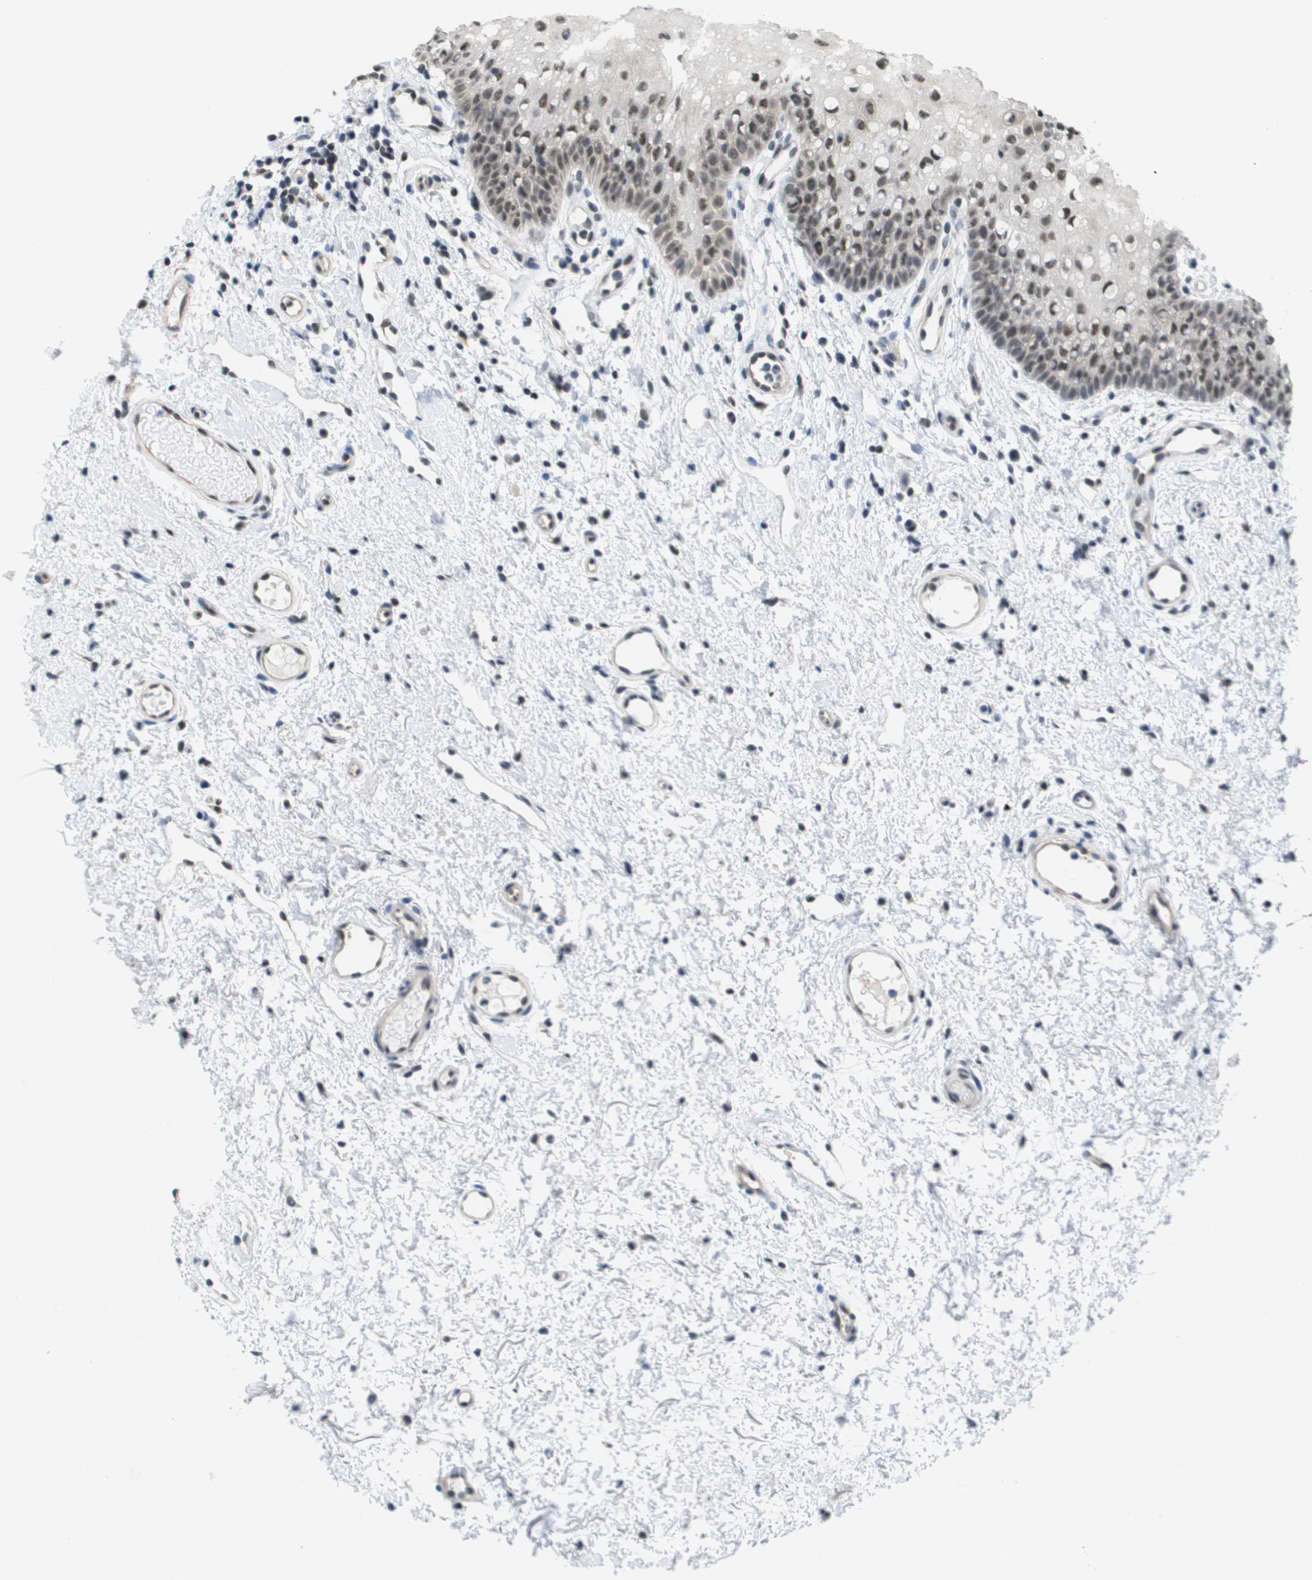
{"staining": {"intensity": "moderate", "quantity": "25%-75%", "location": "nuclear"}, "tissue": "oral mucosa", "cell_type": "Squamous epithelial cells", "image_type": "normal", "snomed": [{"axis": "morphology", "description": "Normal tissue, NOS"}, {"axis": "morphology", "description": "Squamous cell carcinoma, NOS"}, {"axis": "topography", "description": "Oral tissue"}, {"axis": "topography", "description": "Salivary gland"}, {"axis": "topography", "description": "Head-Neck"}], "caption": "This image reveals immunohistochemistry staining of normal human oral mucosa, with medium moderate nuclear expression in approximately 25%-75% of squamous epithelial cells.", "gene": "ISY1", "patient": {"sex": "female", "age": 62}}